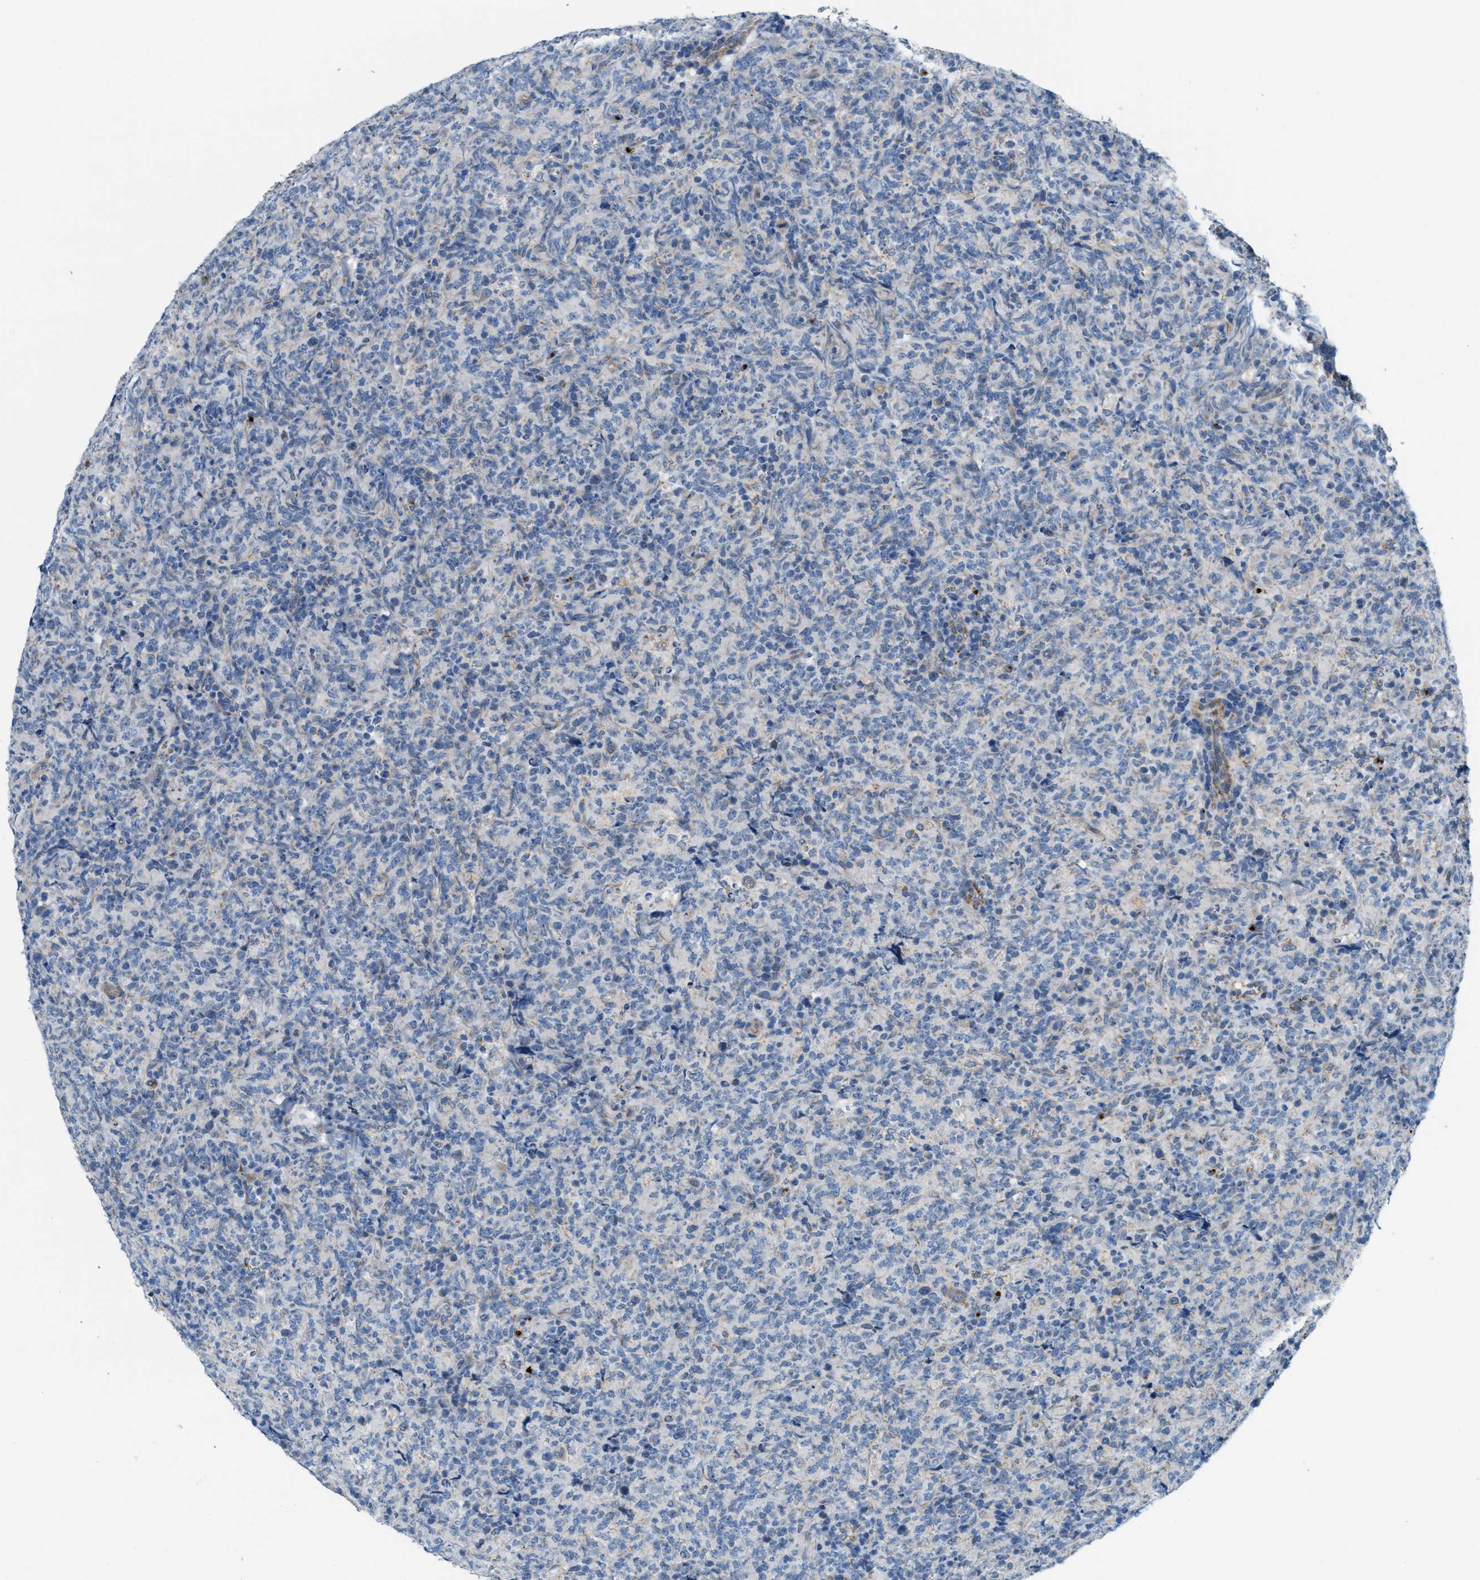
{"staining": {"intensity": "negative", "quantity": "none", "location": "none"}, "tissue": "lymphoma", "cell_type": "Tumor cells", "image_type": "cancer", "snomed": [{"axis": "morphology", "description": "Malignant lymphoma, non-Hodgkin's type, High grade"}, {"axis": "topography", "description": "Tonsil"}], "caption": "A photomicrograph of human lymphoma is negative for staining in tumor cells.", "gene": "JADE1", "patient": {"sex": "female", "age": 36}}